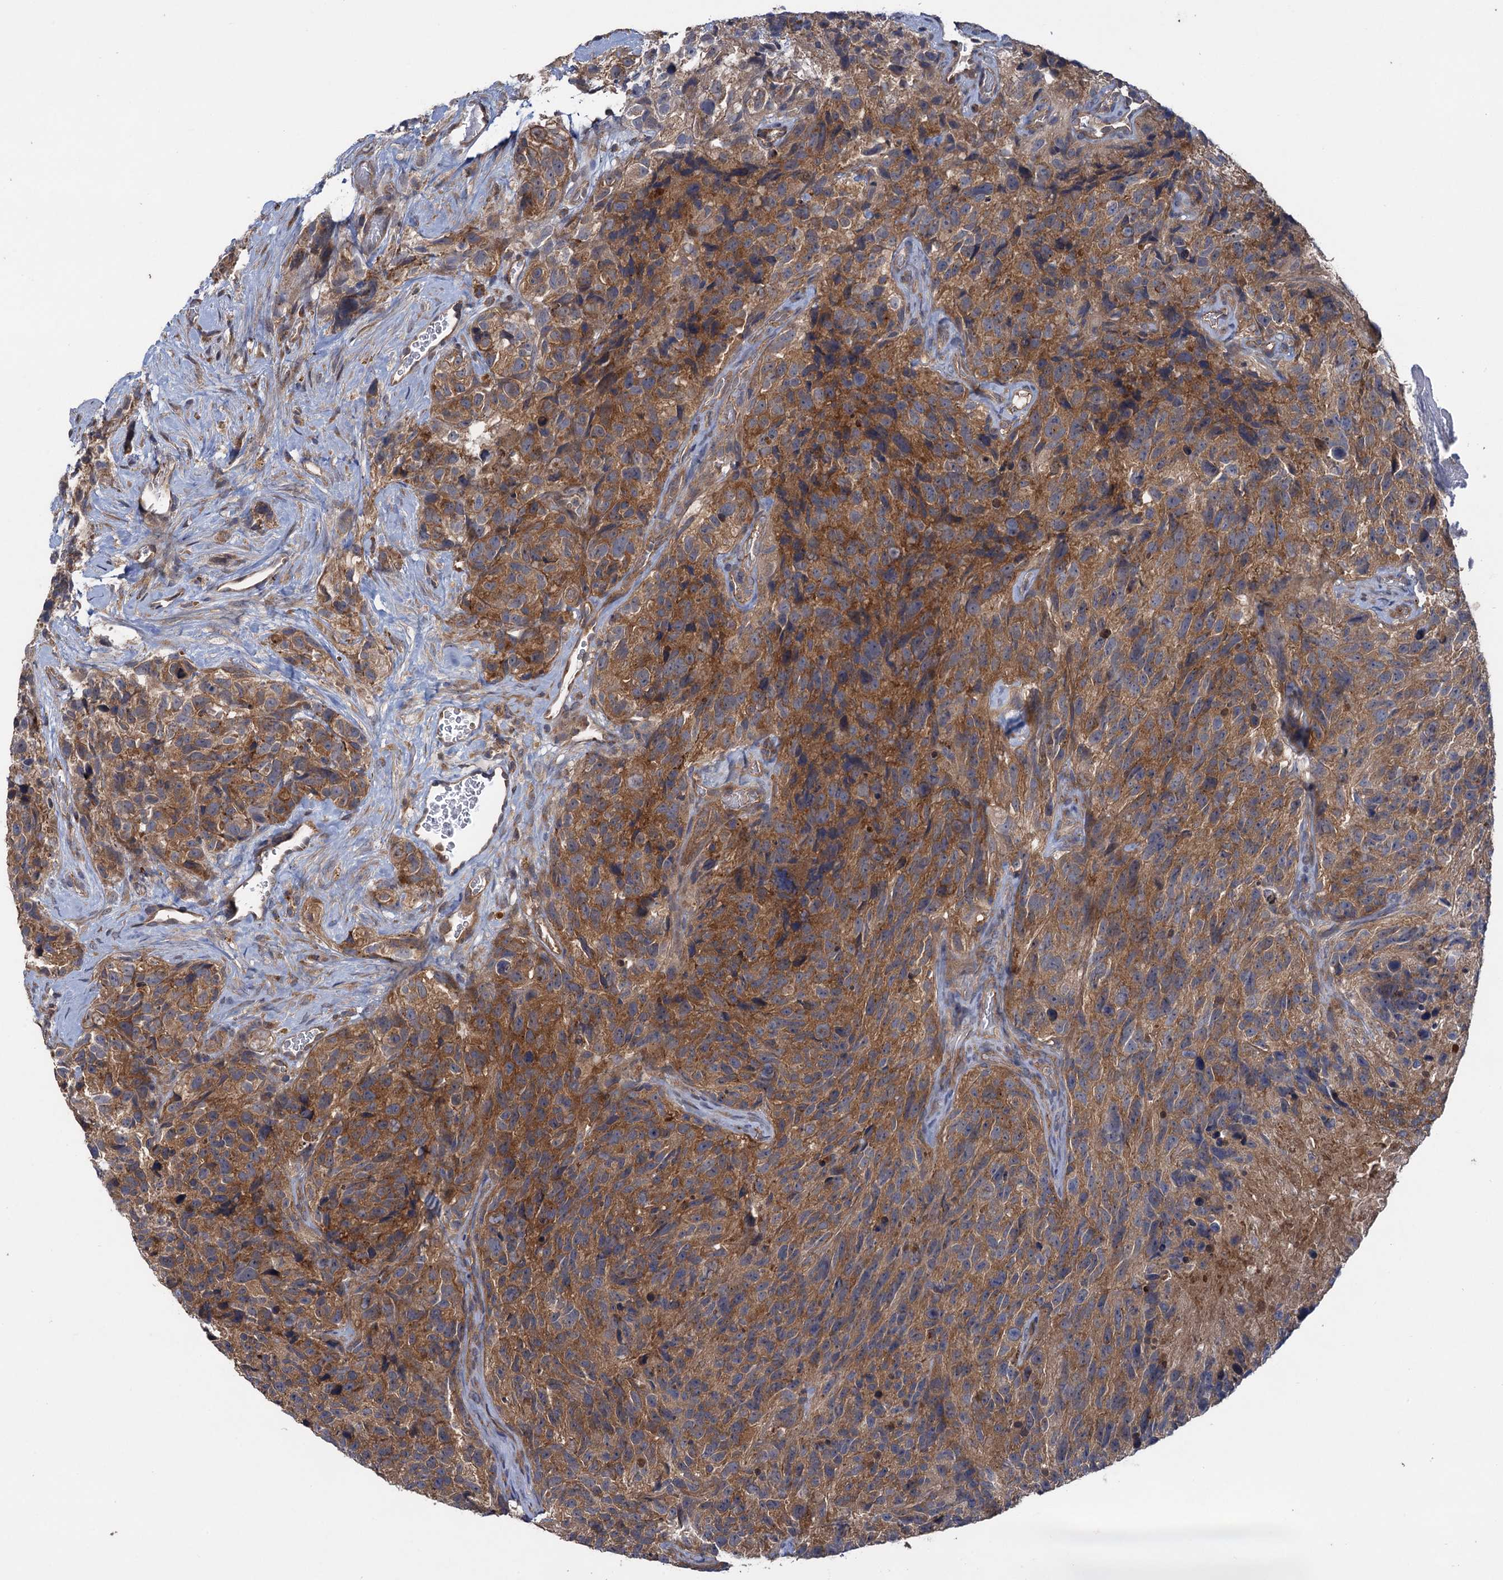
{"staining": {"intensity": "moderate", "quantity": "25%-75%", "location": "cytoplasmic/membranous"}, "tissue": "glioma", "cell_type": "Tumor cells", "image_type": "cancer", "snomed": [{"axis": "morphology", "description": "Glioma, malignant, High grade"}, {"axis": "topography", "description": "Brain"}], "caption": "The photomicrograph demonstrates a brown stain indicating the presence of a protein in the cytoplasmic/membranous of tumor cells in malignant glioma (high-grade).", "gene": "HAUS1", "patient": {"sex": "male", "age": 69}}